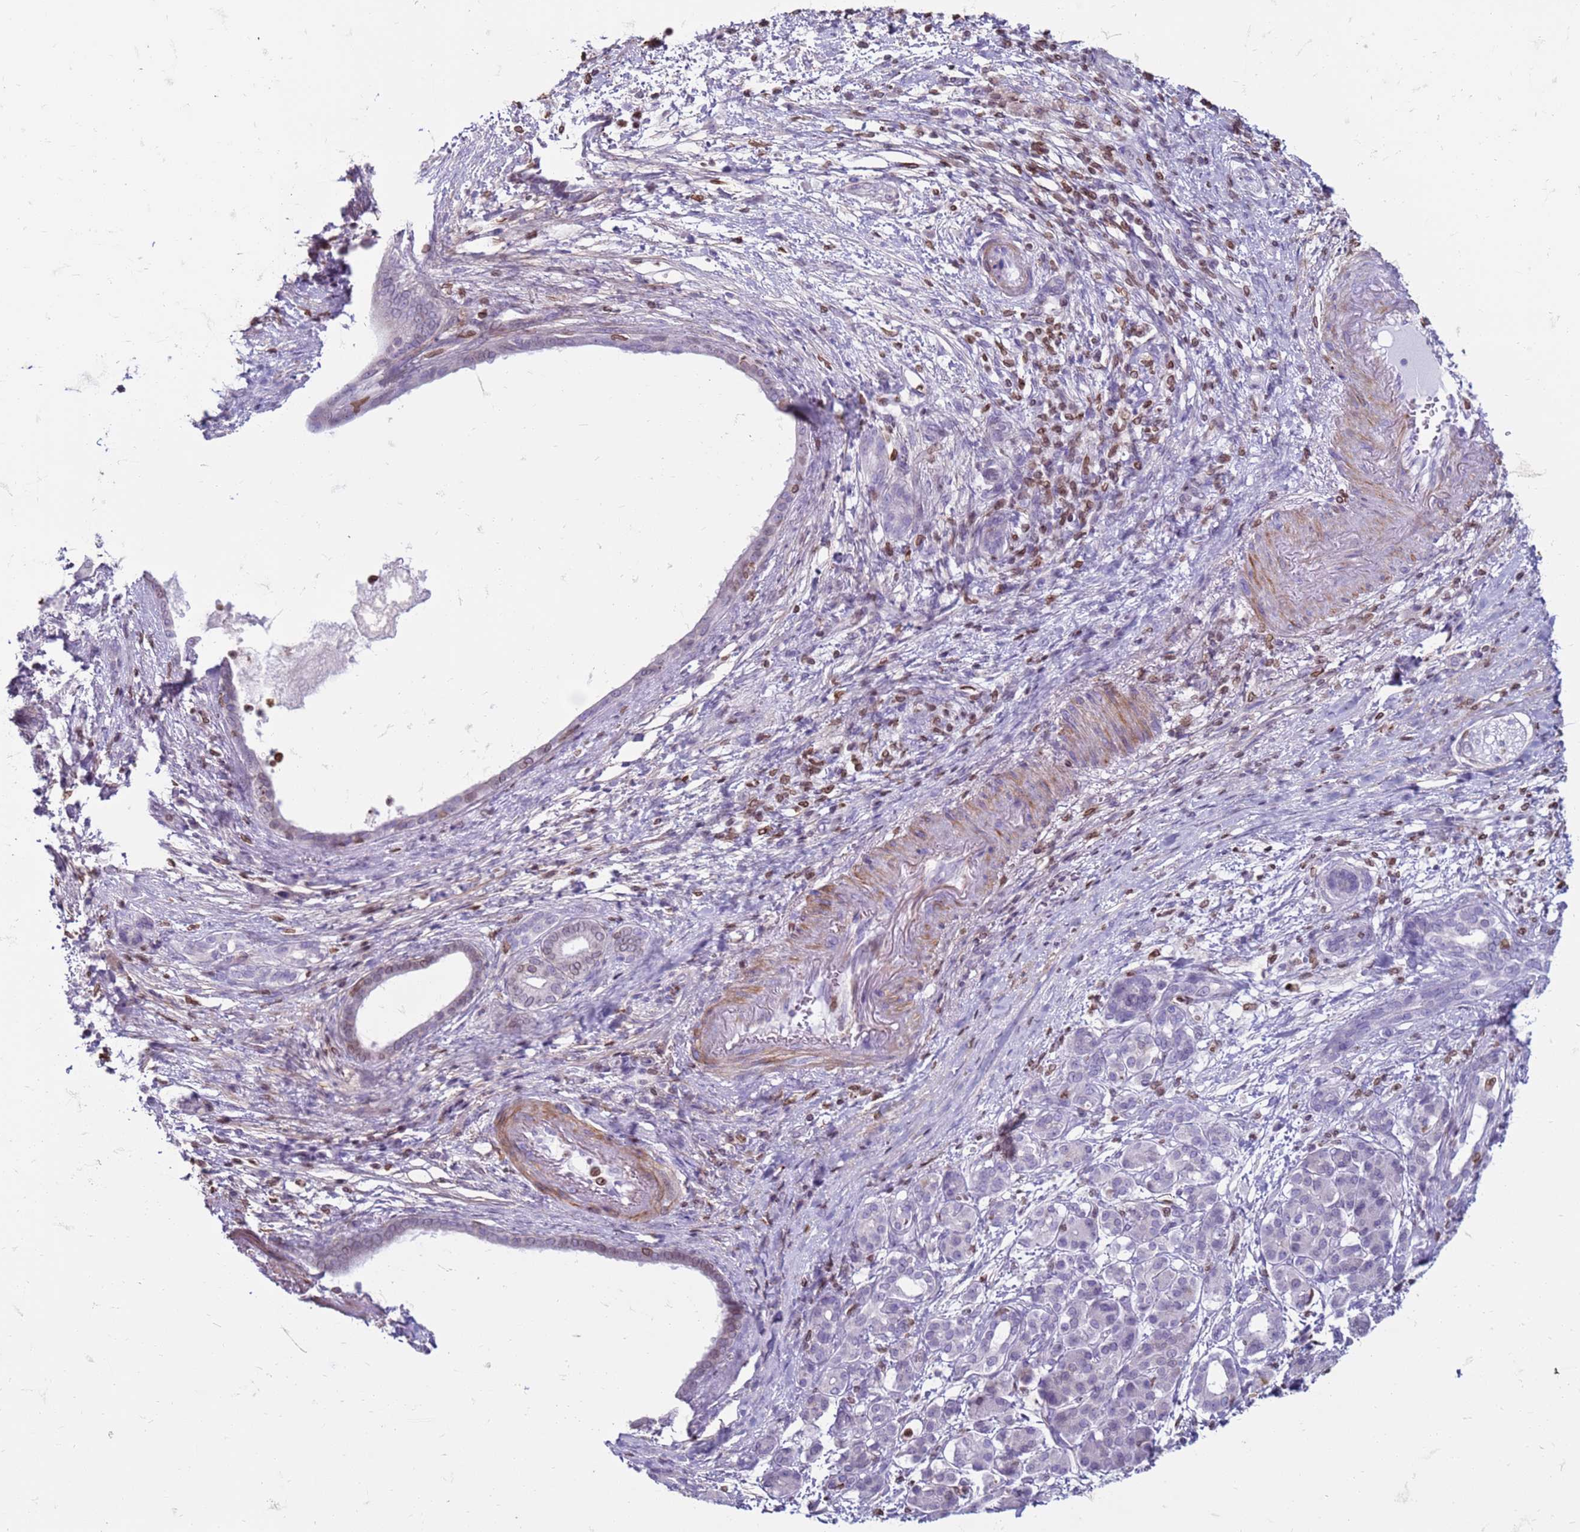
{"staining": {"intensity": "weak", "quantity": "<25%", "location": "cytoplasmic/membranous,nuclear"}, "tissue": "pancreatic cancer", "cell_type": "Tumor cells", "image_type": "cancer", "snomed": [{"axis": "morphology", "description": "Adenocarcinoma, NOS"}, {"axis": "topography", "description": "Pancreas"}], "caption": "This is an IHC image of human pancreatic cancer (adenocarcinoma). There is no positivity in tumor cells.", "gene": "METTL25B", "patient": {"sex": "female", "age": 55}}